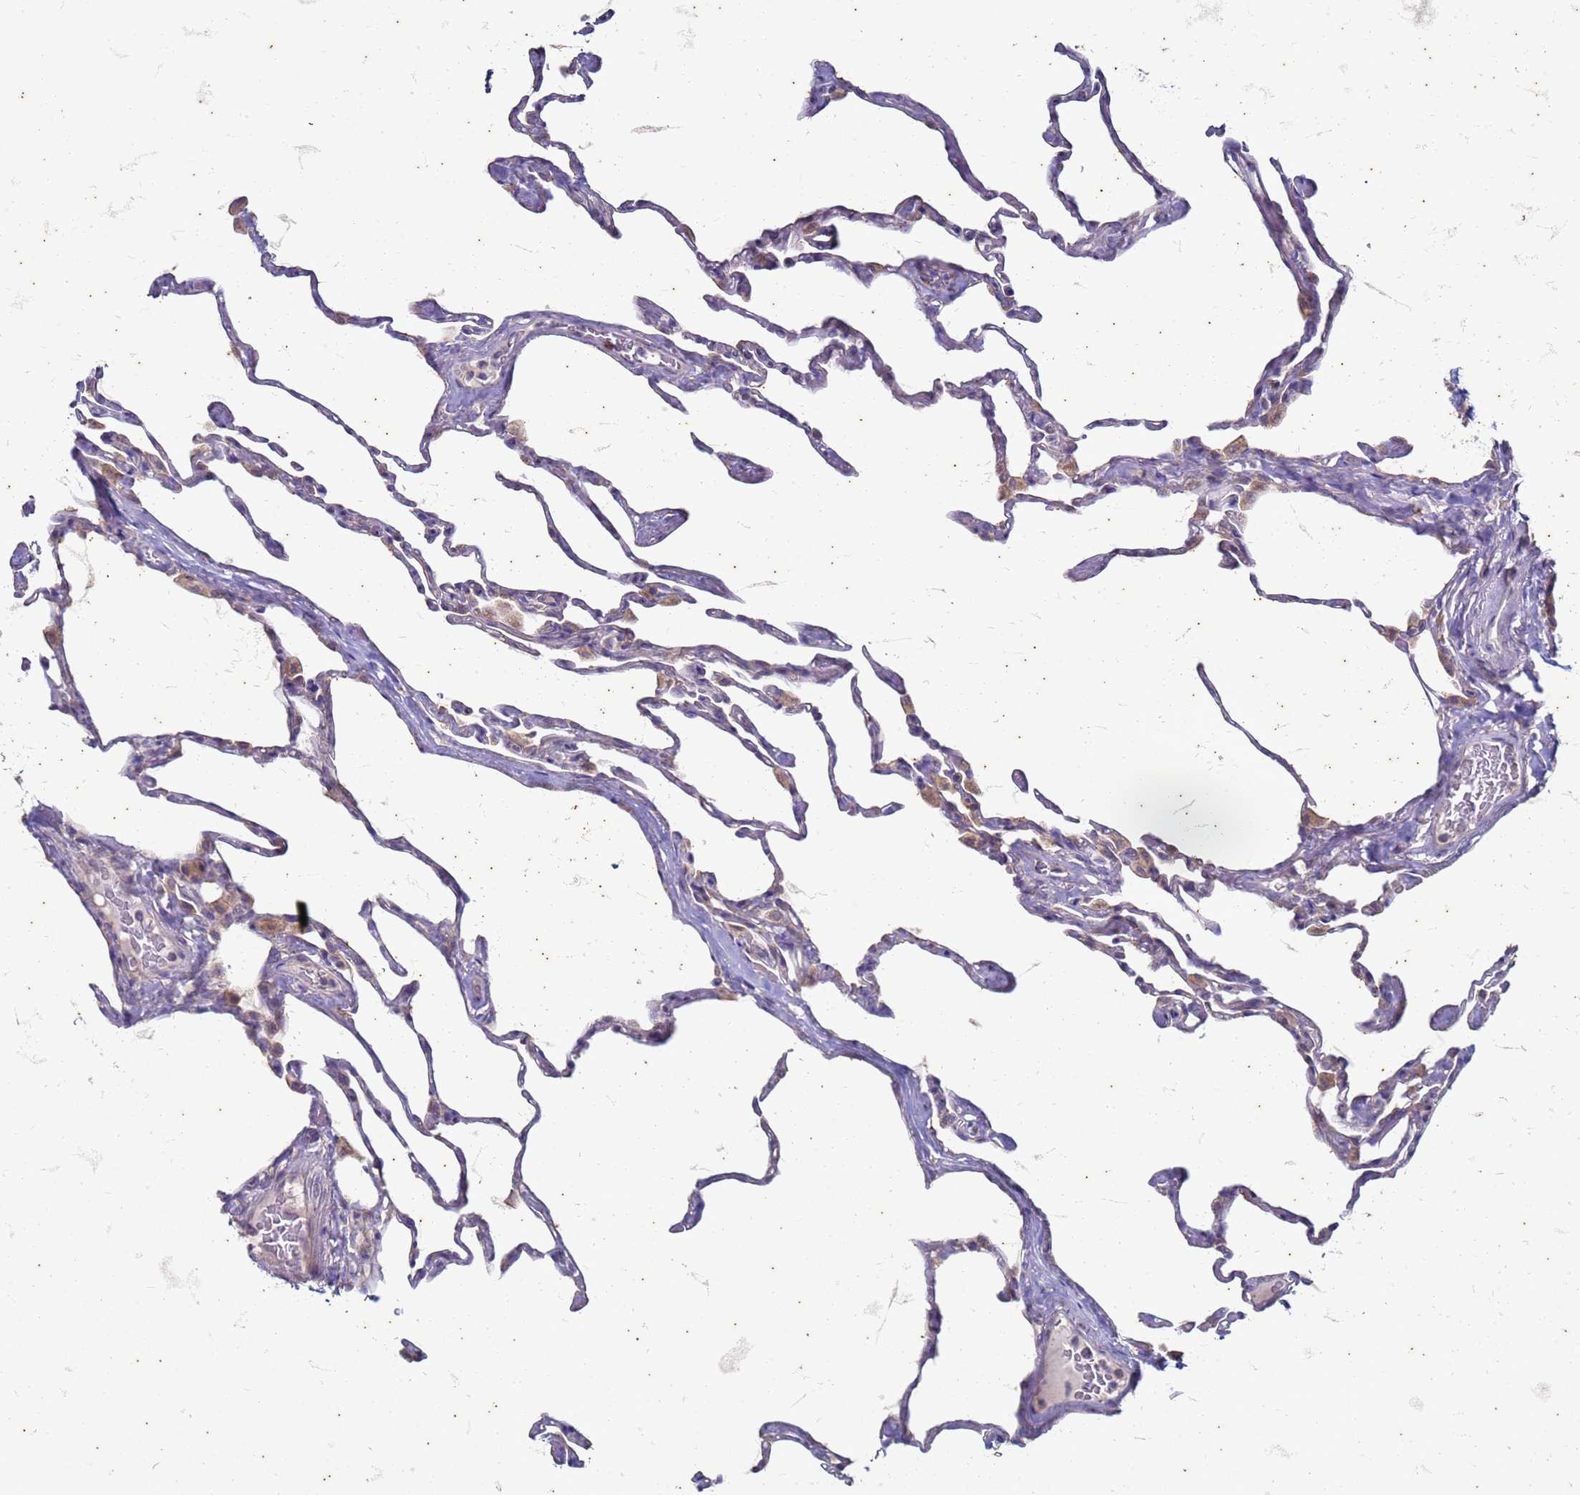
{"staining": {"intensity": "negative", "quantity": "none", "location": "none"}, "tissue": "lung", "cell_type": "Alveolar cells", "image_type": "normal", "snomed": [{"axis": "morphology", "description": "Normal tissue, NOS"}, {"axis": "topography", "description": "Lung"}], "caption": "Unremarkable lung was stained to show a protein in brown. There is no significant expression in alveolar cells. (DAB (3,3'-diaminobenzidine) immunohistochemistry visualized using brightfield microscopy, high magnification).", "gene": "SUCO", "patient": {"sex": "male", "age": 65}}